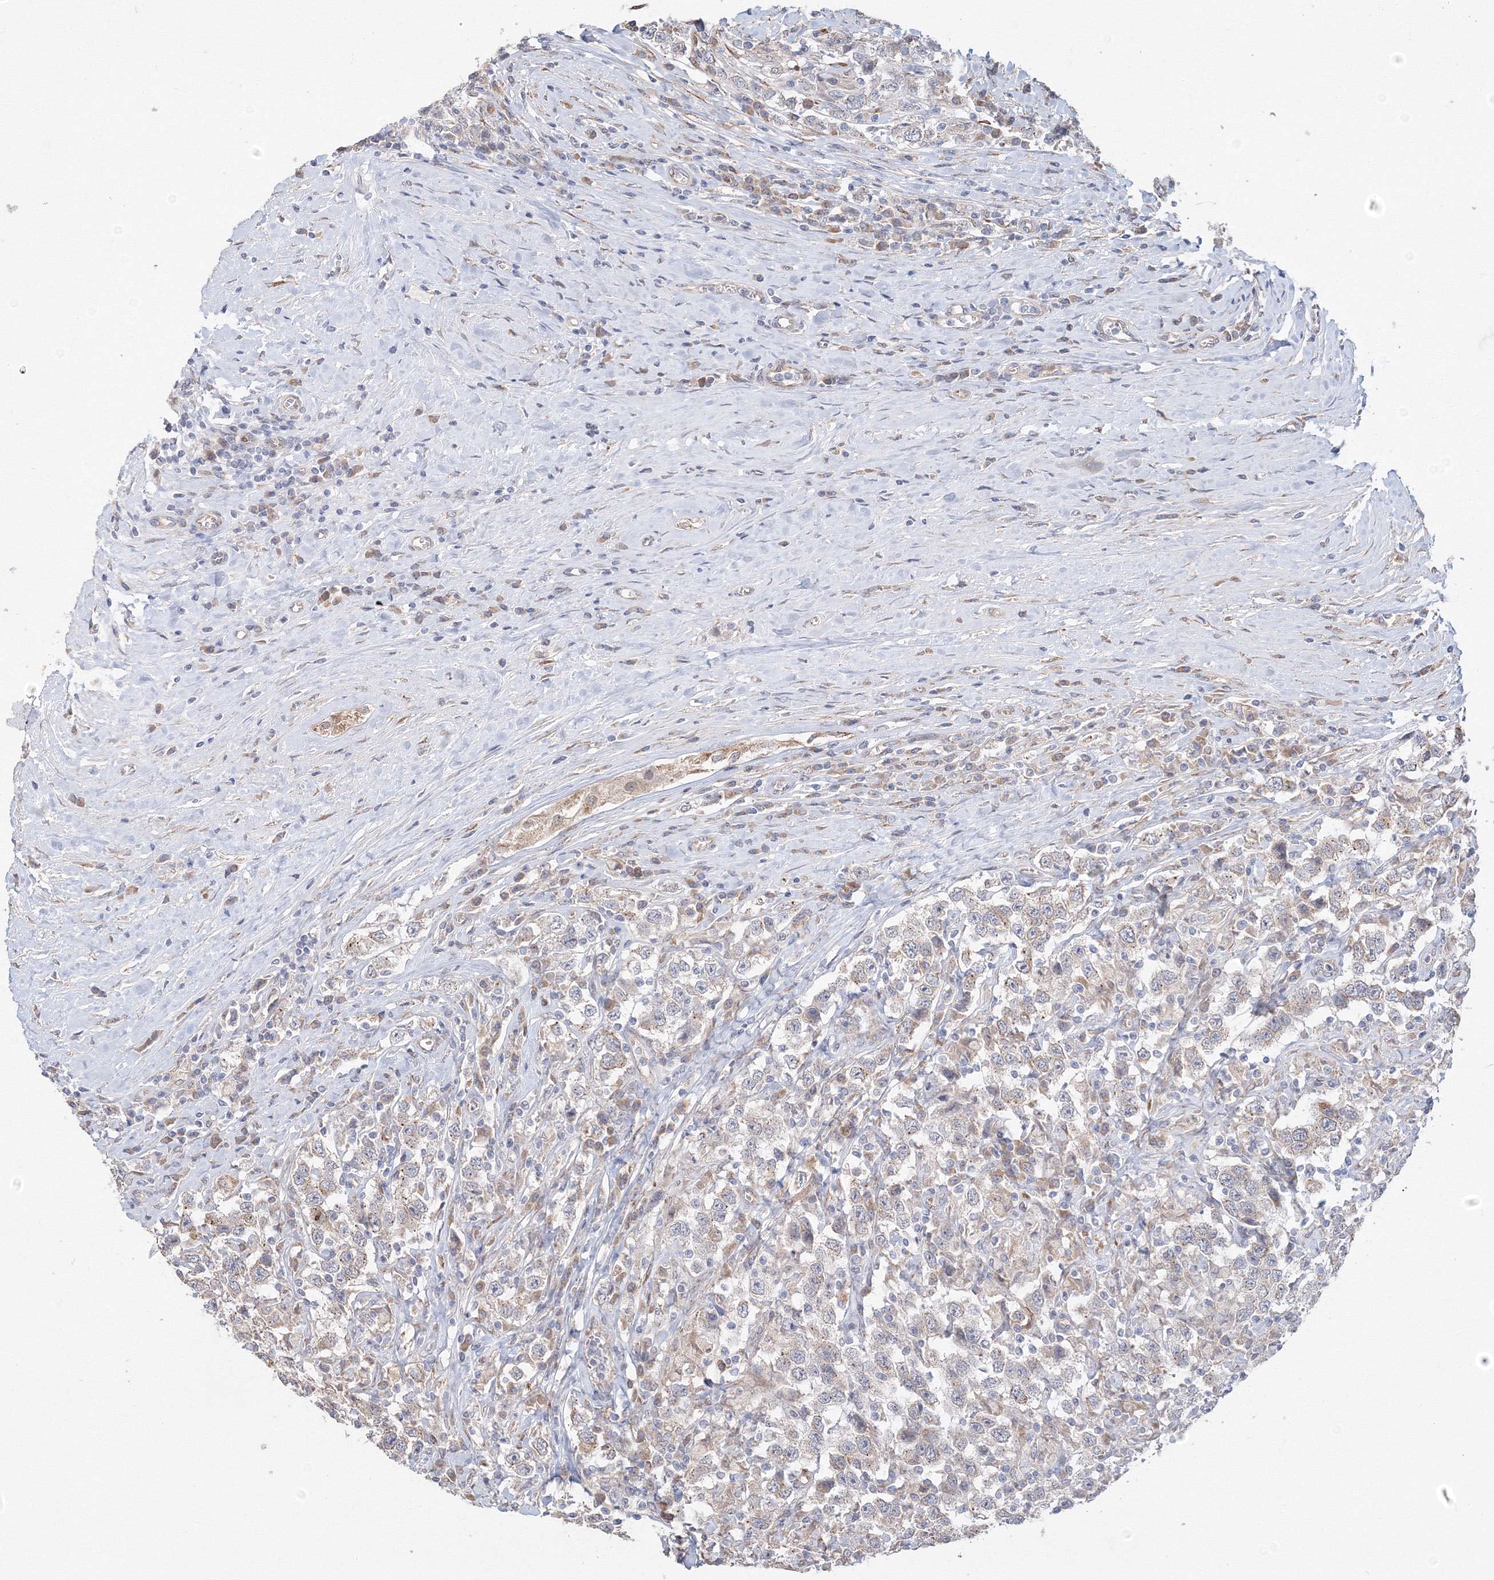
{"staining": {"intensity": "negative", "quantity": "none", "location": "none"}, "tissue": "testis cancer", "cell_type": "Tumor cells", "image_type": "cancer", "snomed": [{"axis": "morphology", "description": "Seminoma, NOS"}, {"axis": "topography", "description": "Testis"}], "caption": "This is an immunohistochemistry photomicrograph of human testis cancer. There is no staining in tumor cells.", "gene": "DHRS12", "patient": {"sex": "male", "age": 41}}